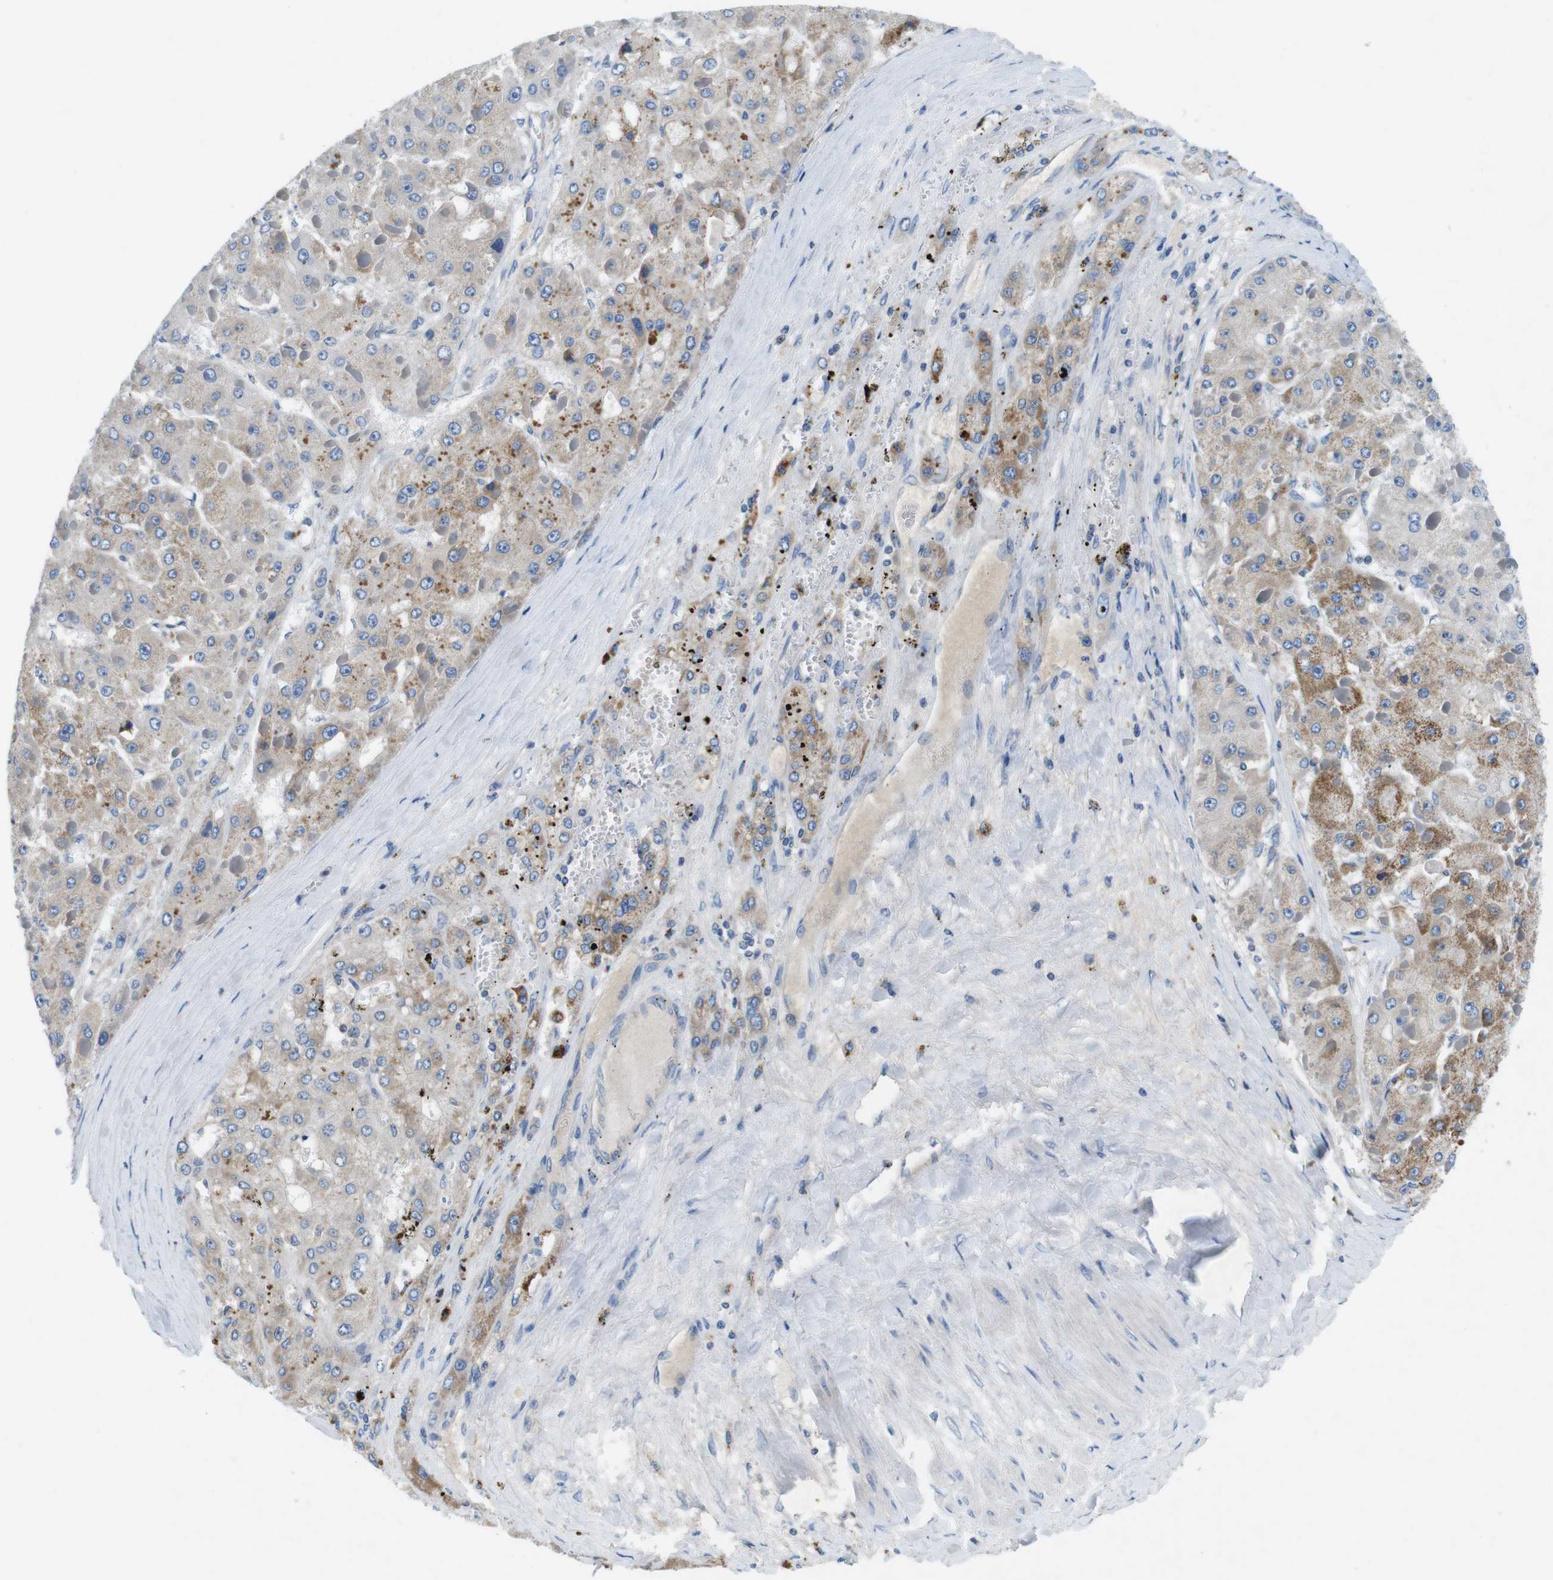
{"staining": {"intensity": "moderate", "quantity": ">75%", "location": "cytoplasmic/membranous"}, "tissue": "liver cancer", "cell_type": "Tumor cells", "image_type": "cancer", "snomed": [{"axis": "morphology", "description": "Carcinoma, Hepatocellular, NOS"}, {"axis": "topography", "description": "Liver"}], "caption": "Protein analysis of liver hepatocellular carcinoma tissue shows moderate cytoplasmic/membranous staining in about >75% of tumor cells. (IHC, brightfield microscopy, high magnification).", "gene": "DENND4C", "patient": {"sex": "female", "age": 73}}